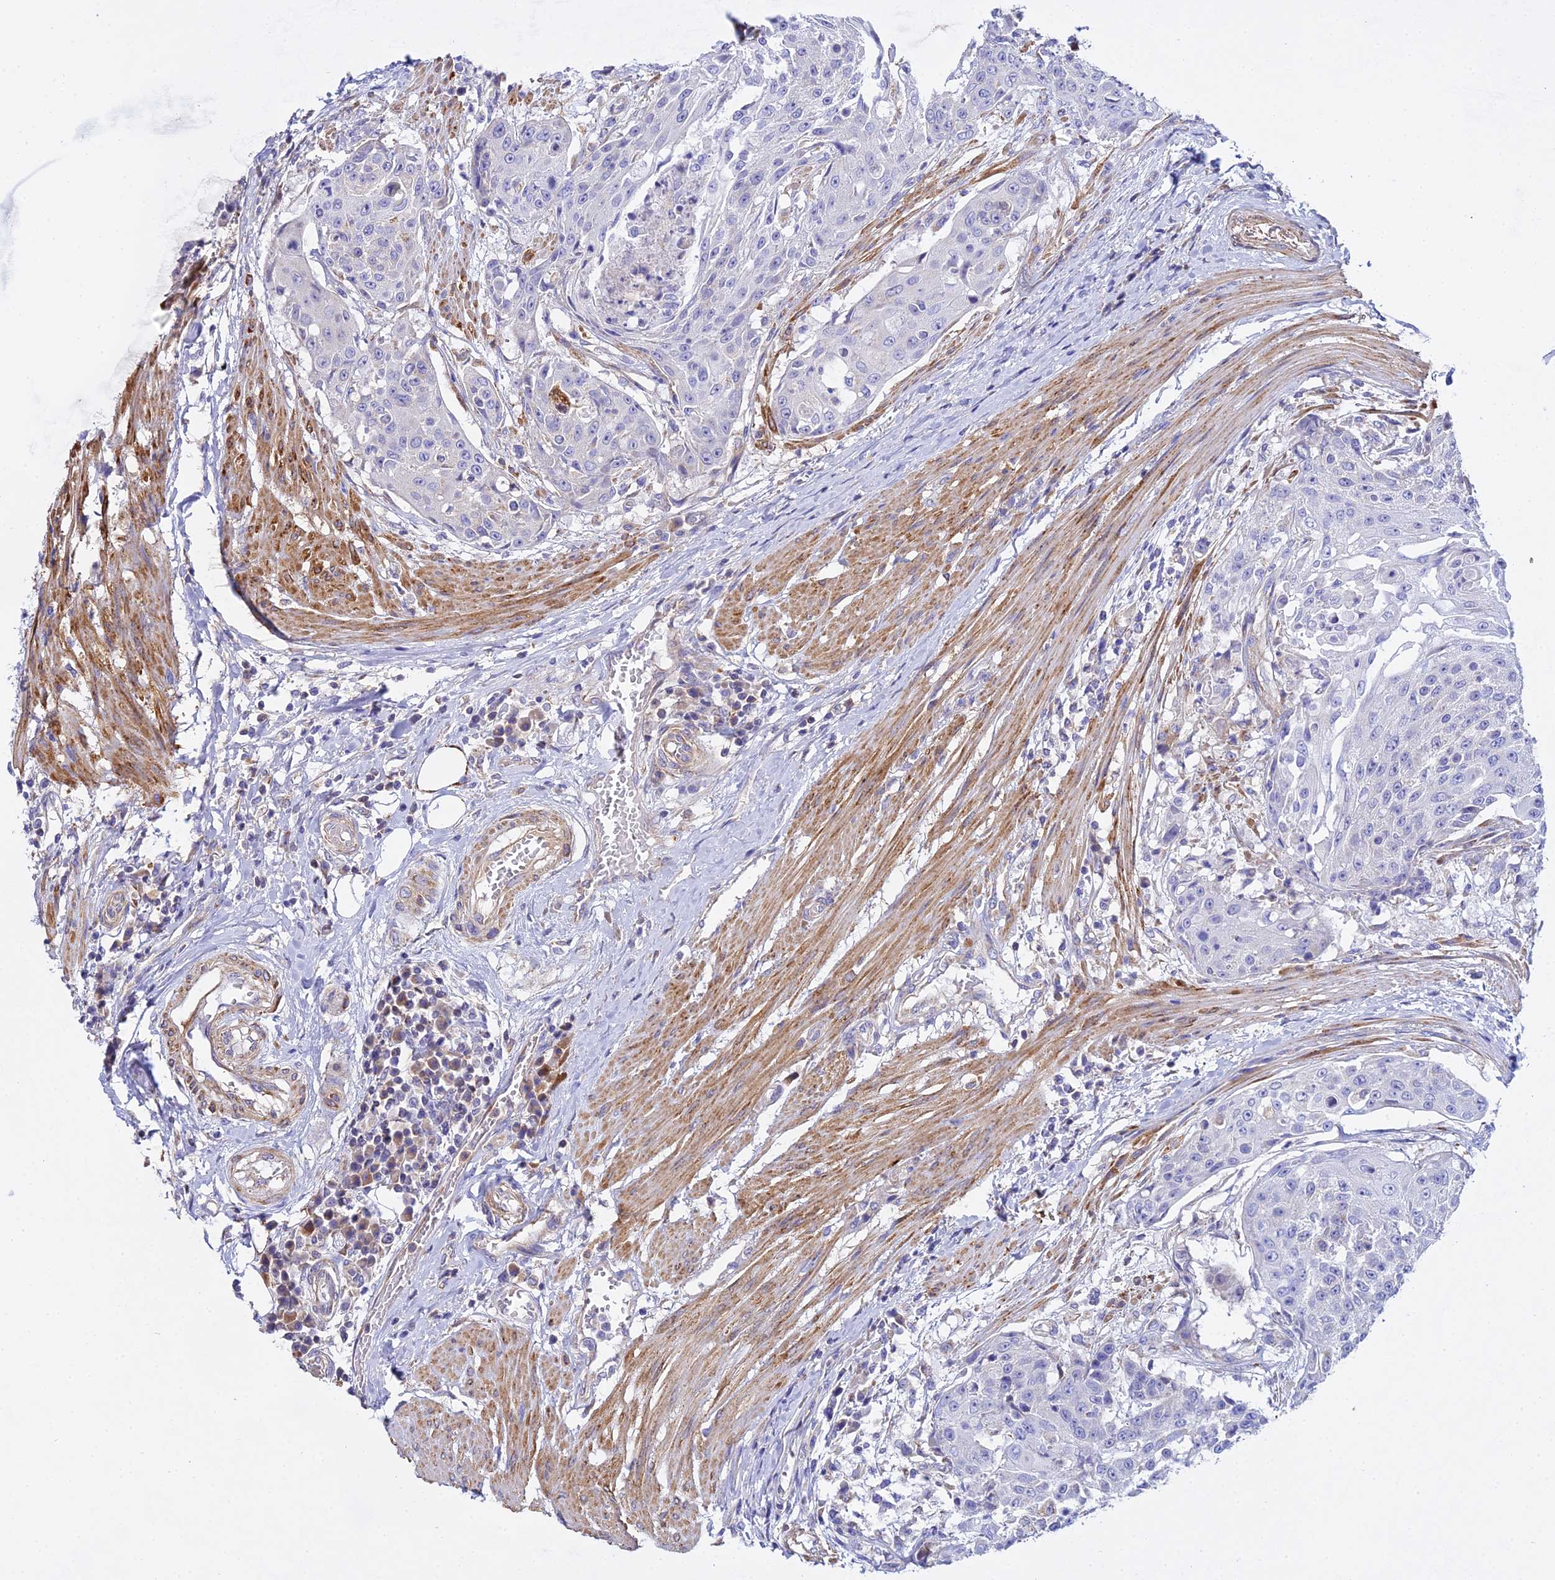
{"staining": {"intensity": "negative", "quantity": "none", "location": "none"}, "tissue": "urothelial cancer", "cell_type": "Tumor cells", "image_type": "cancer", "snomed": [{"axis": "morphology", "description": "Urothelial carcinoma, High grade"}, {"axis": "topography", "description": "Urinary bladder"}], "caption": "Protein analysis of urothelial carcinoma (high-grade) demonstrates no significant positivity in tumor cells.", "gene": "ACOT2", "patient": {"sex": "female", "age": 63}}